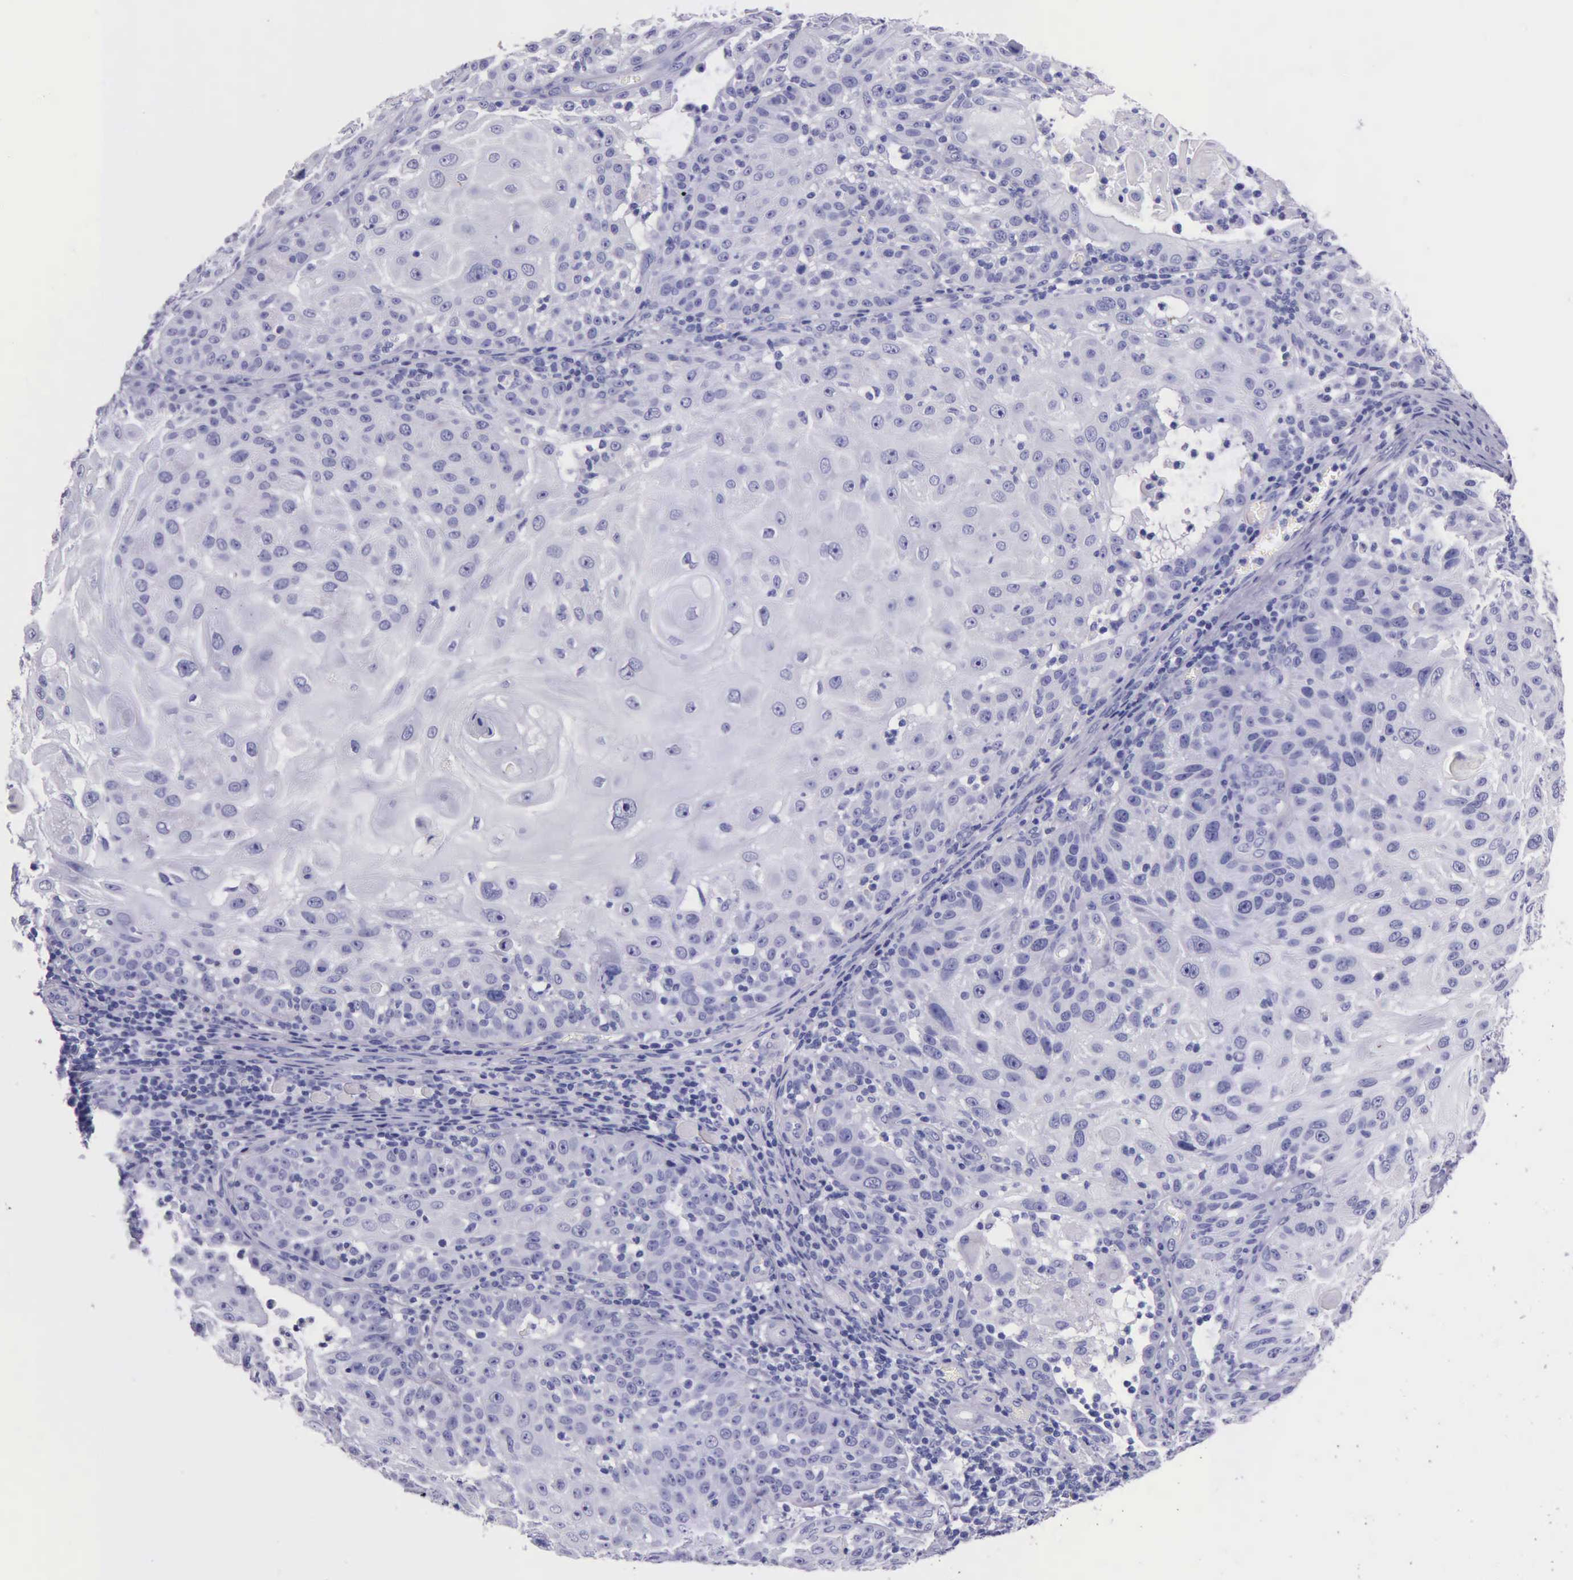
{"staining": {"intensity": "negative", "quantity": "none", "location": "none"}, "tissue": "skin cancer", "cell_type": "Tumor cells", "image_type": "cancer", "snomed": [{"axis": "morphology", "description": "Squamous cell carcinoma, NOS"}, {"axis": "topography", "description": "Skin"}], "caption": "IHC histopathology image of neoplastic tissue: squamous cell carcinoma (skin) stained with DAB displays no significant protein staining in tumor cells. (Stains: DAB (3,3'-diaminobenzidine) immunohistochemistry (IHC) with hematoxylin counter stain, Microscopy: brightfield microscopy at high magnification).", "gene": "KLK3", "patient": {"sex": "female", "age": 89}}